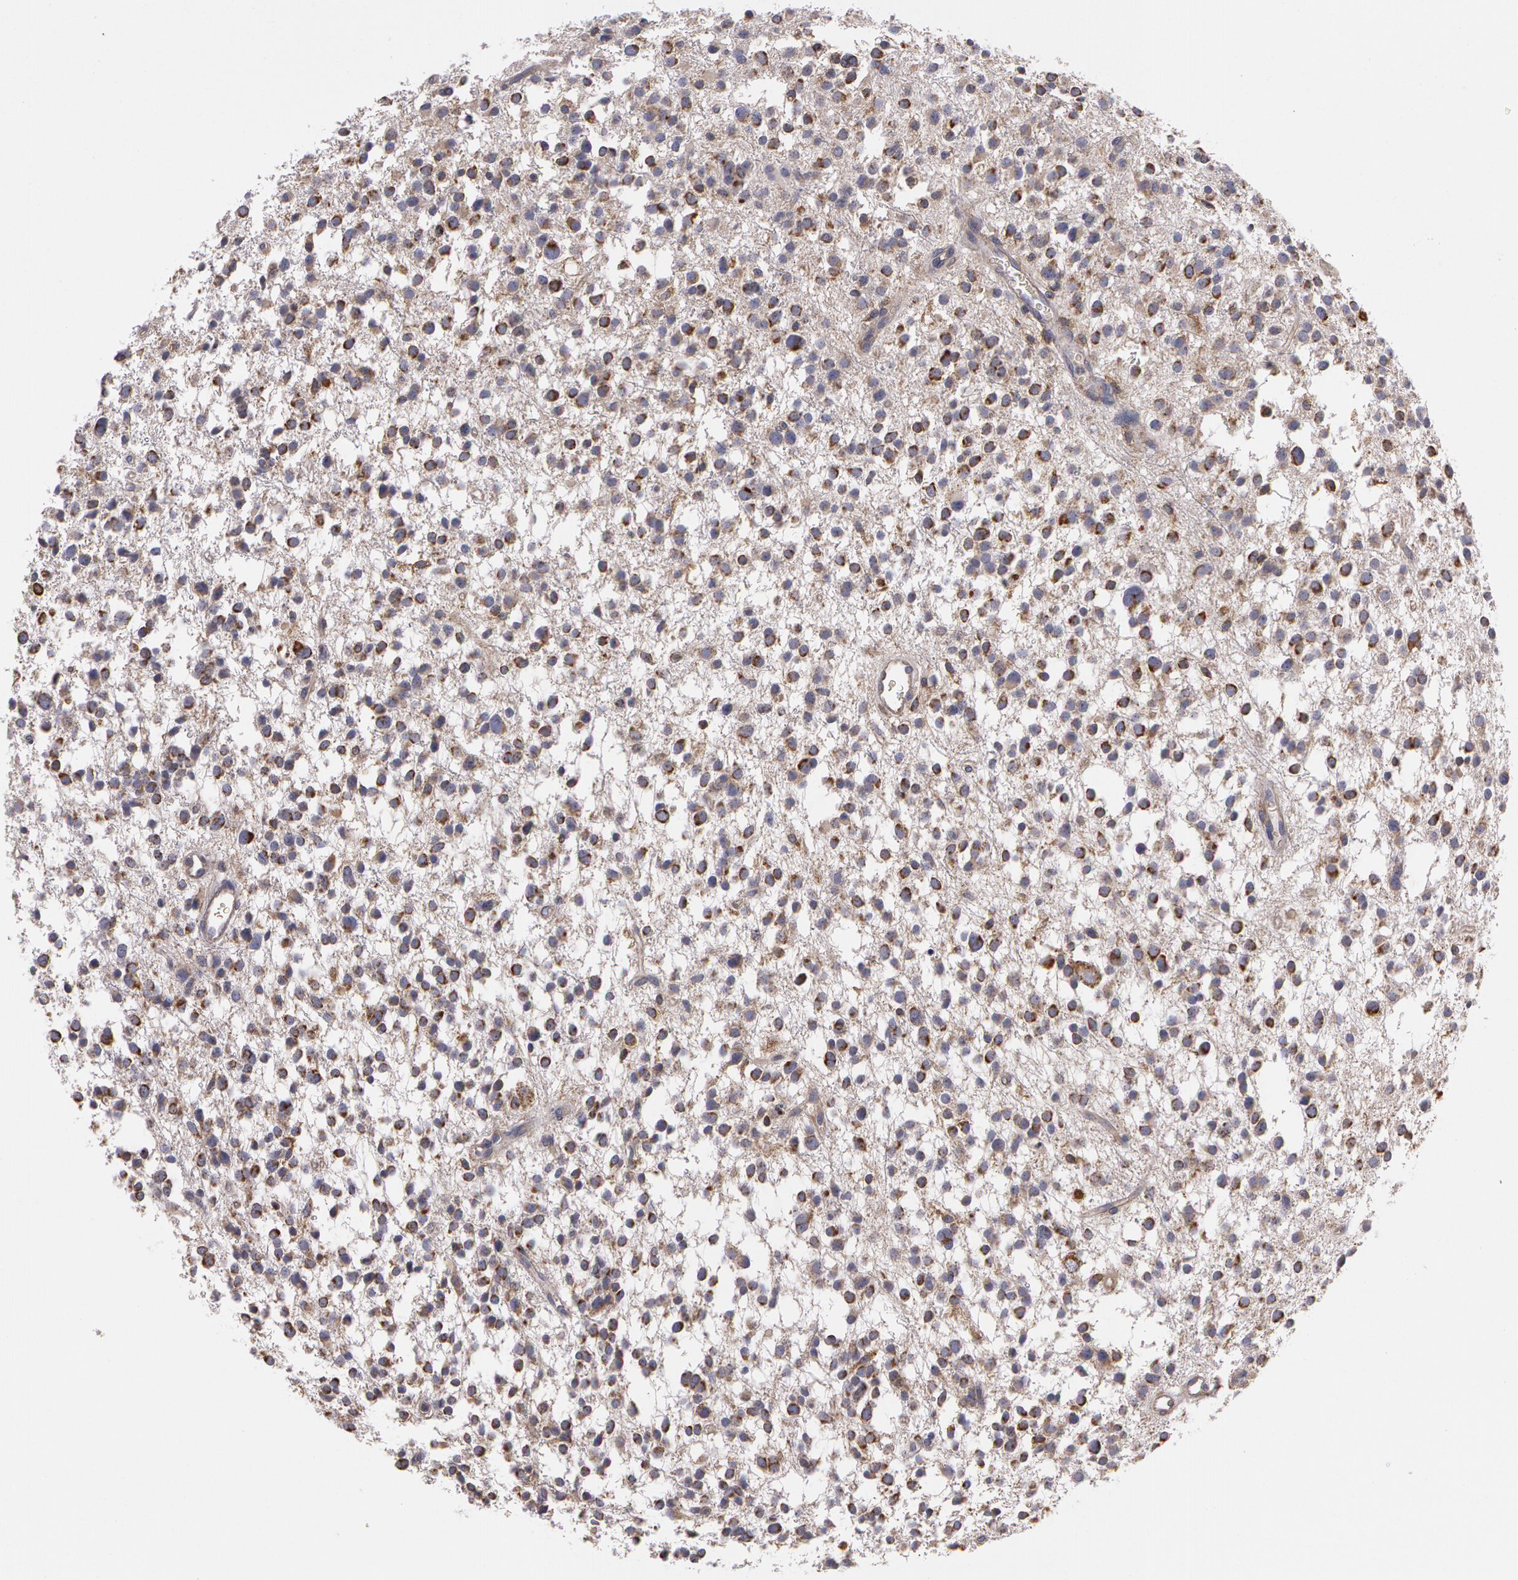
{"staining": {"intensity": "moderate", "quantity": ">75%", "location": "cytoplasmic/membranous"}, "tissue": "glioma", "cell_type": "Tumor cells", "image_type": "cancer", "snomed": [{"axis": "morphology", "description": "Glioma, malignant, Low grade"}, {"axis": "topography", "description": "Brain"}], "caption": "Immunohistochemistry (DAB (3,3'-diaminobenzidine)) staining of low-grade glioma (malignant) shows moderate cytoplasmic/membranous protein expression in about >75% of tumor cells.", "gene": "NEK9", "patient": {"sex": "female", "age": 36}}